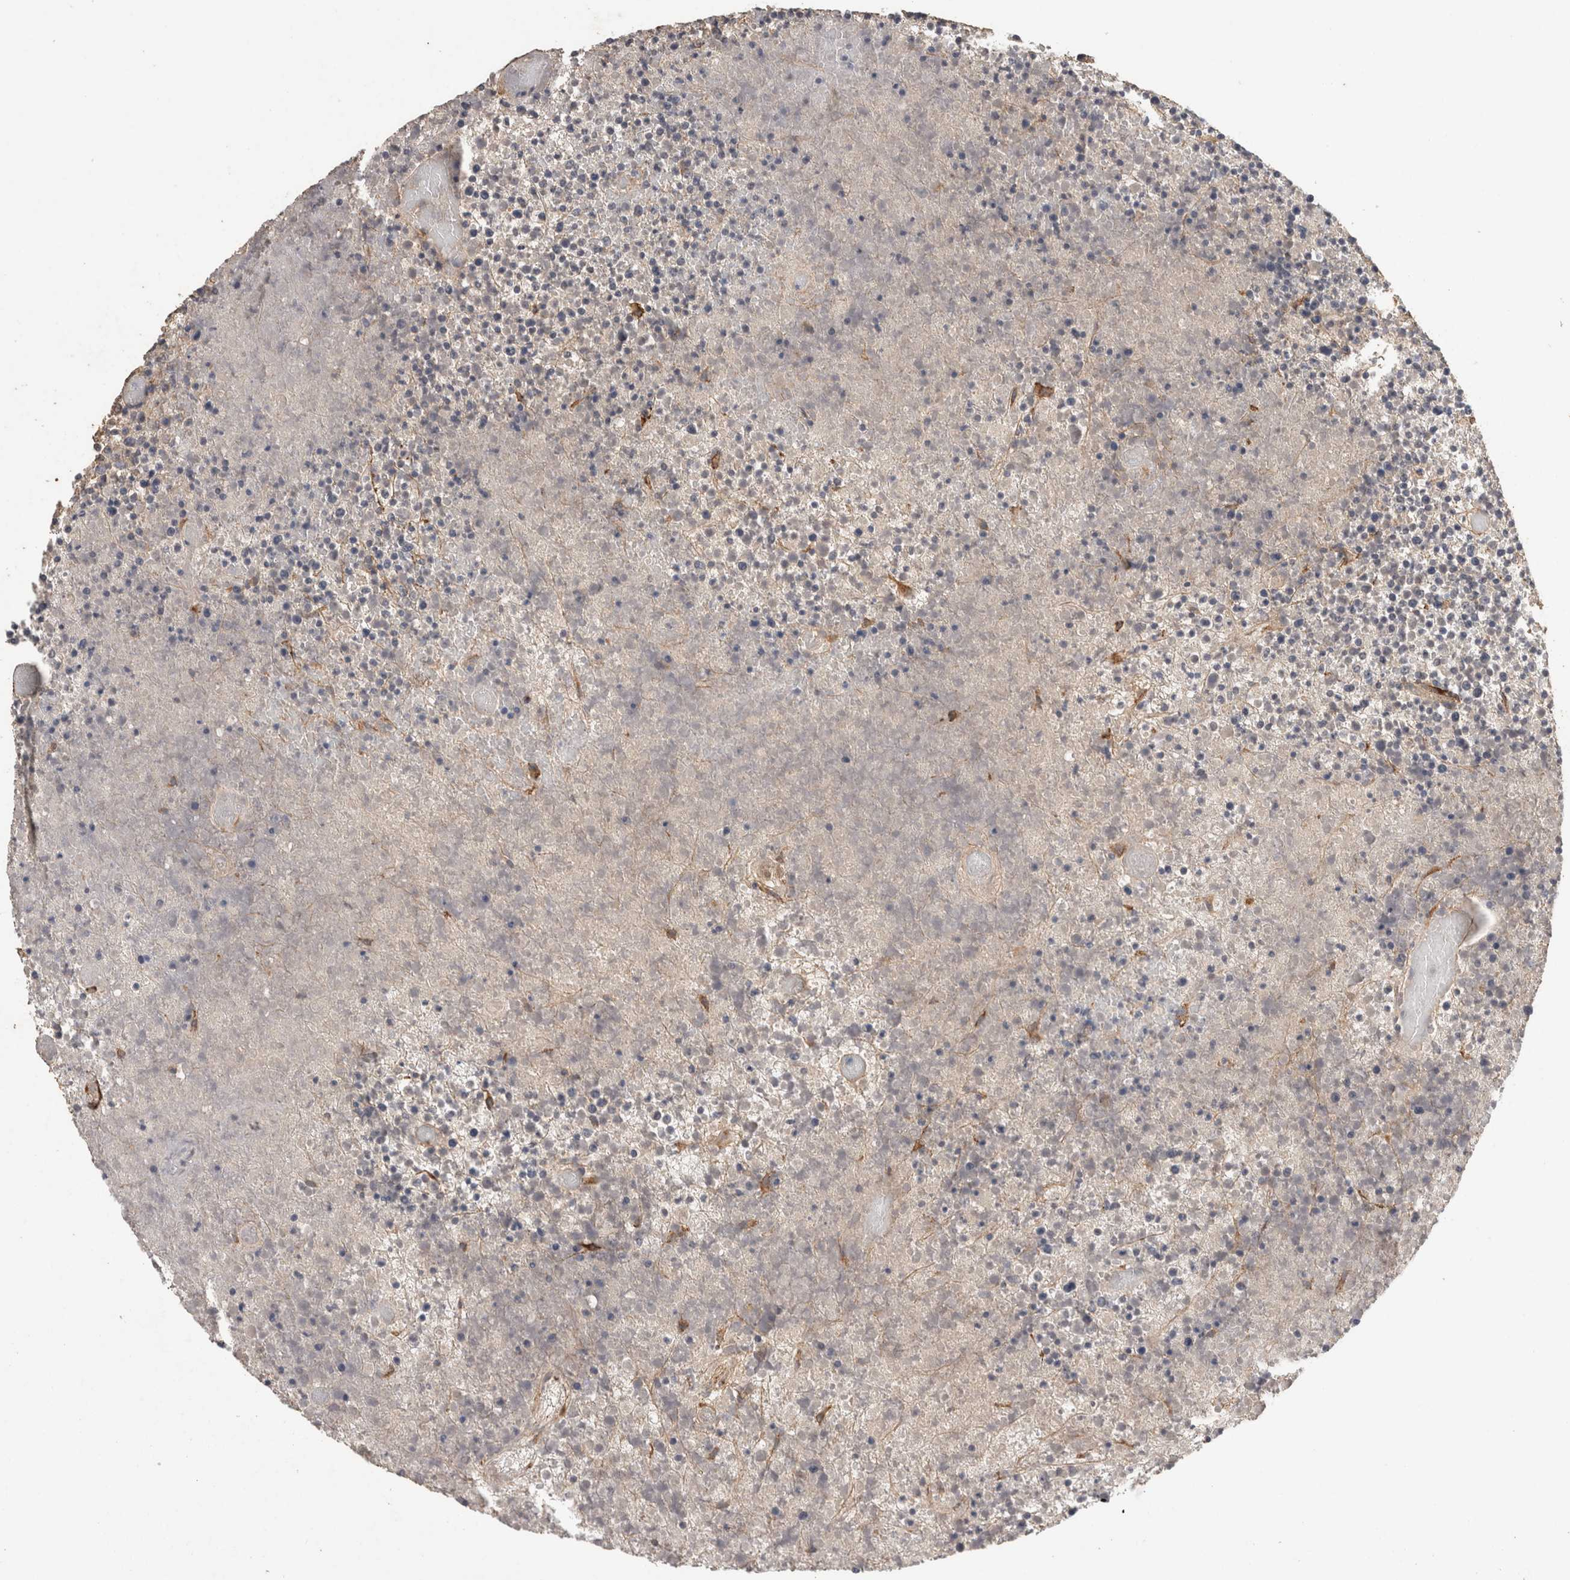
{"staining": {"intensity": "negative", "quantity": "none", "location": "none"}, "tissue": "lymphoma", "cell_type": "Tumor cells", "image_type": "cancer", "snomed": [{"axis": "morphology", "description": "Malignant lymphoma, non-Hodgkin's type, High grade"}, {"axis": "topography", "description": "Lymph node"}], "caption": "Human malignant lymphoma, non-Hodgkin's type (high-grade) stained for a protein using IHC exhibits no staining in tumor cells.", "gene": "C1QTNF5", "patient": {"sex": "male", "age": 13}}